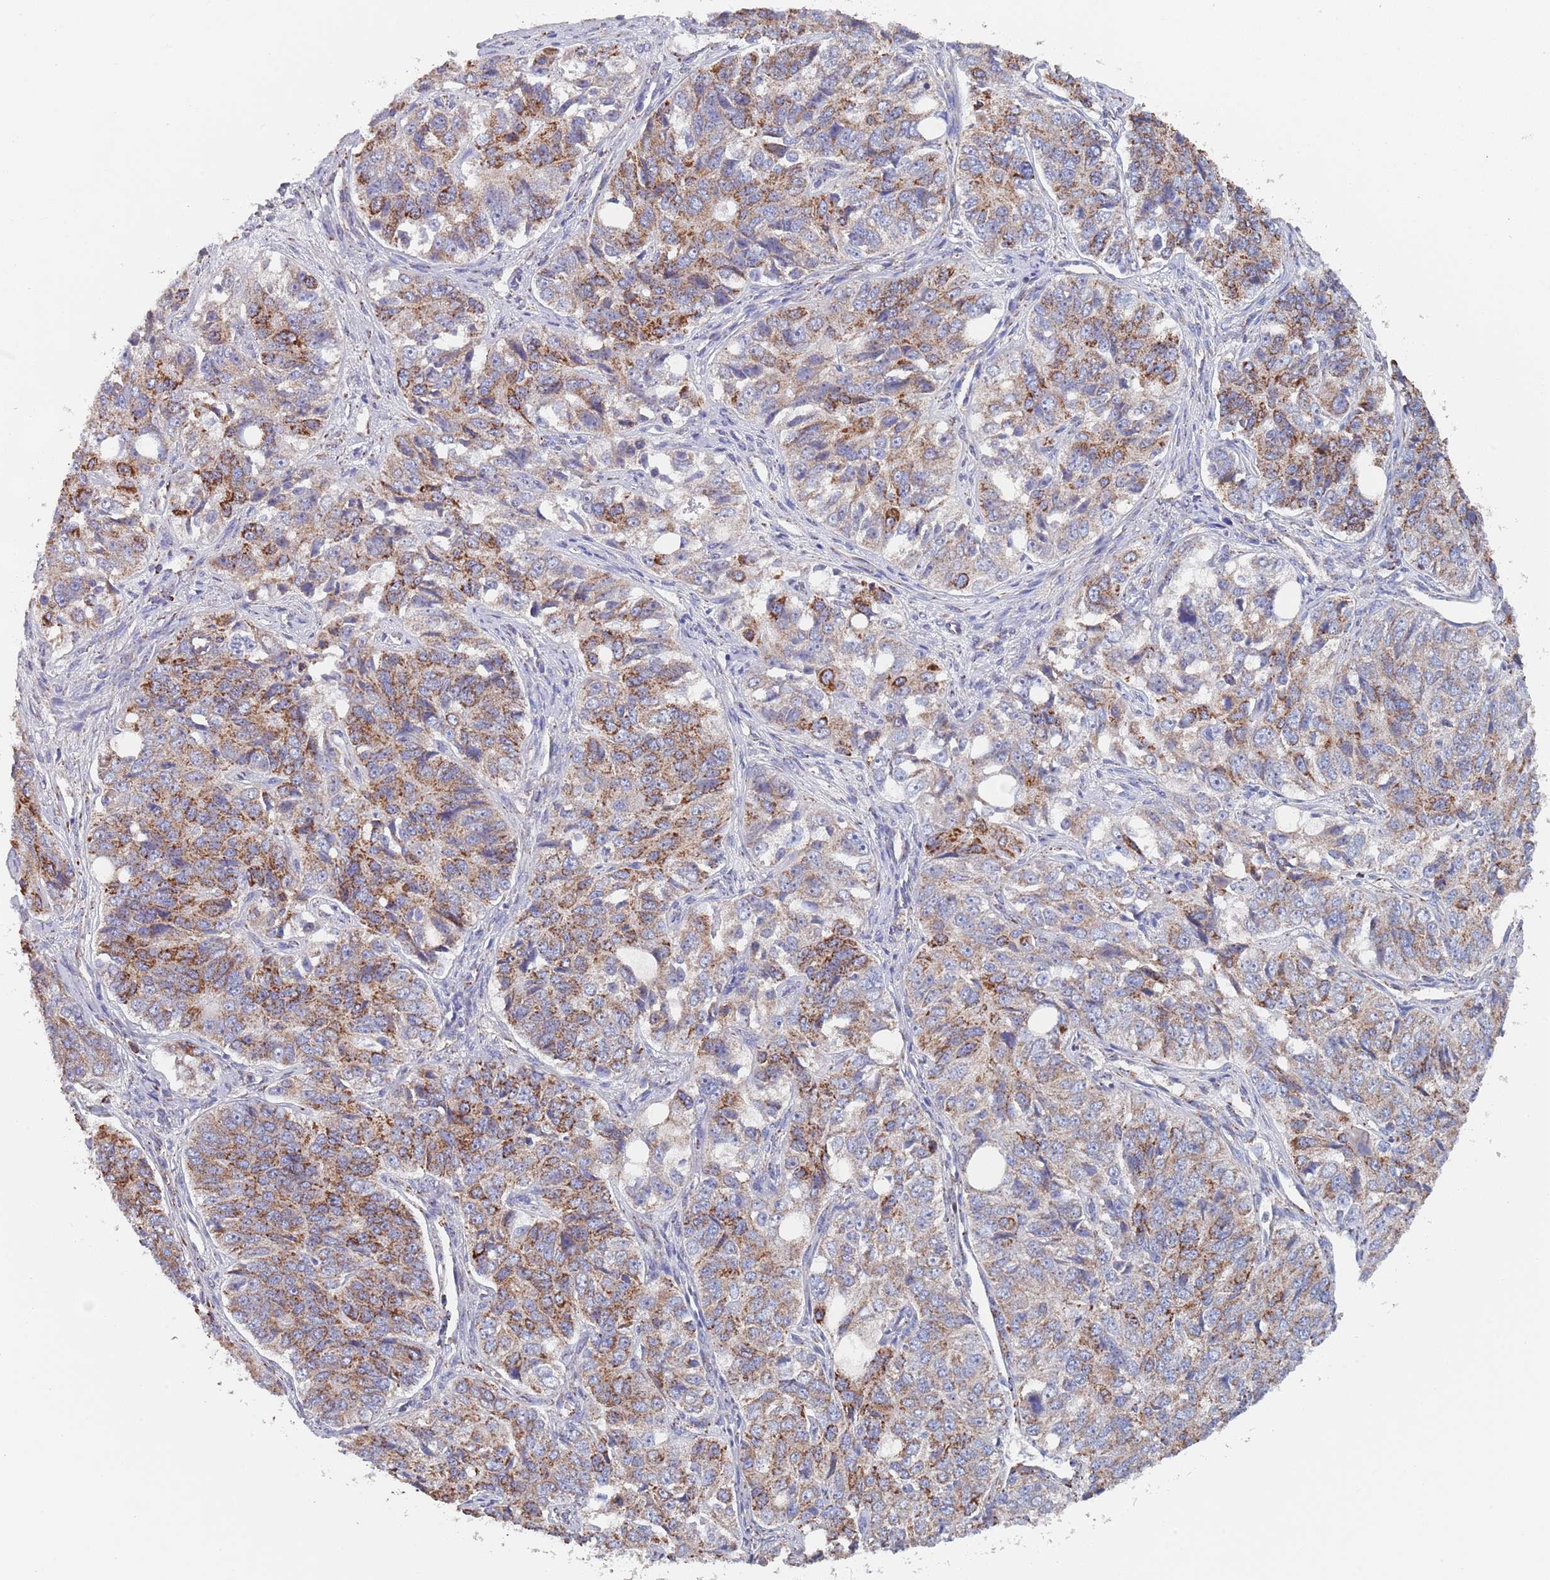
{"staining": {"intensity": "moderate", "quantity": ">75%", "location": "cytoplasmic/membranous"}, "tissue": "ovarian cancer", "cell_type": "Tumor cells", "image_type": "cancer", "snomed": [{"axis": "morphology", "description": "Carcinoma, endometroid"}, {"axis": "topography", "description": "Ovary"}], "caption": "DAB immunohistochemical staining of human ovarian endometroid carcinoma demonstrates moderate cytoplasmic/membranous protein expression in approximately >75% of tumor cells. (brown staining indicates protein expression, while blue staining denotes nuclei).", "gene": "PGP", "patient": {"sex": "female", "age": 51}}